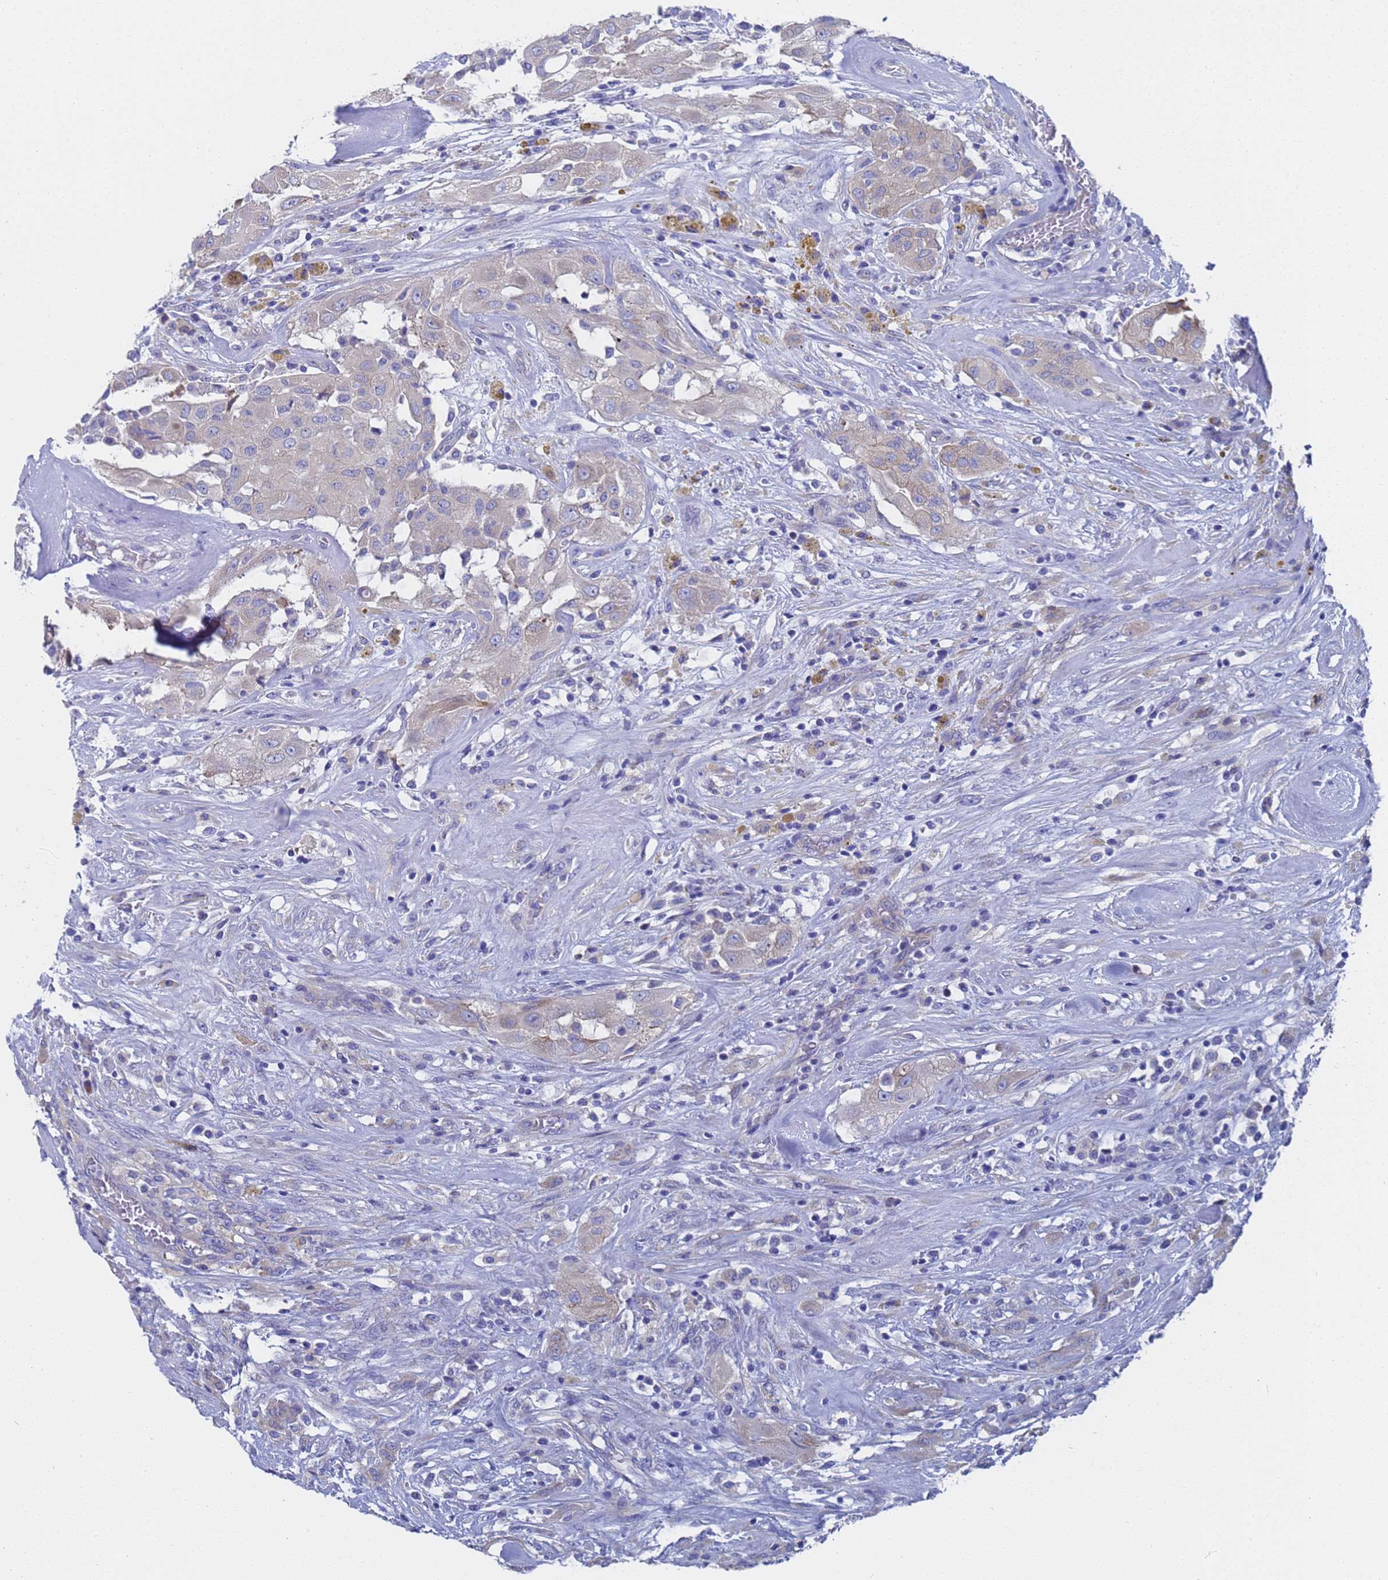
{"staining": {"intensity": "weak", "quantity": "<25%", "location": "cytoplasmic/membranous"}, "tissue": "thyroid cancer", "cell_type": "Tumor cells", "image_type": "cancer", "snomed": [{"axis": "morphology", "description": "Papillary adenocarcinoma, NOS"}, {"axis": "topography", "description": "Thyroid gland"}], "caption": "High magnification brightfield microscopy of thyroid cancer stained with DAB (brown) and counterstained with hematoxylin (blue): tumor cells show no significant positivity.", "gene": "TM4SF4", "patient": {"sex": "female", "age": 59}}